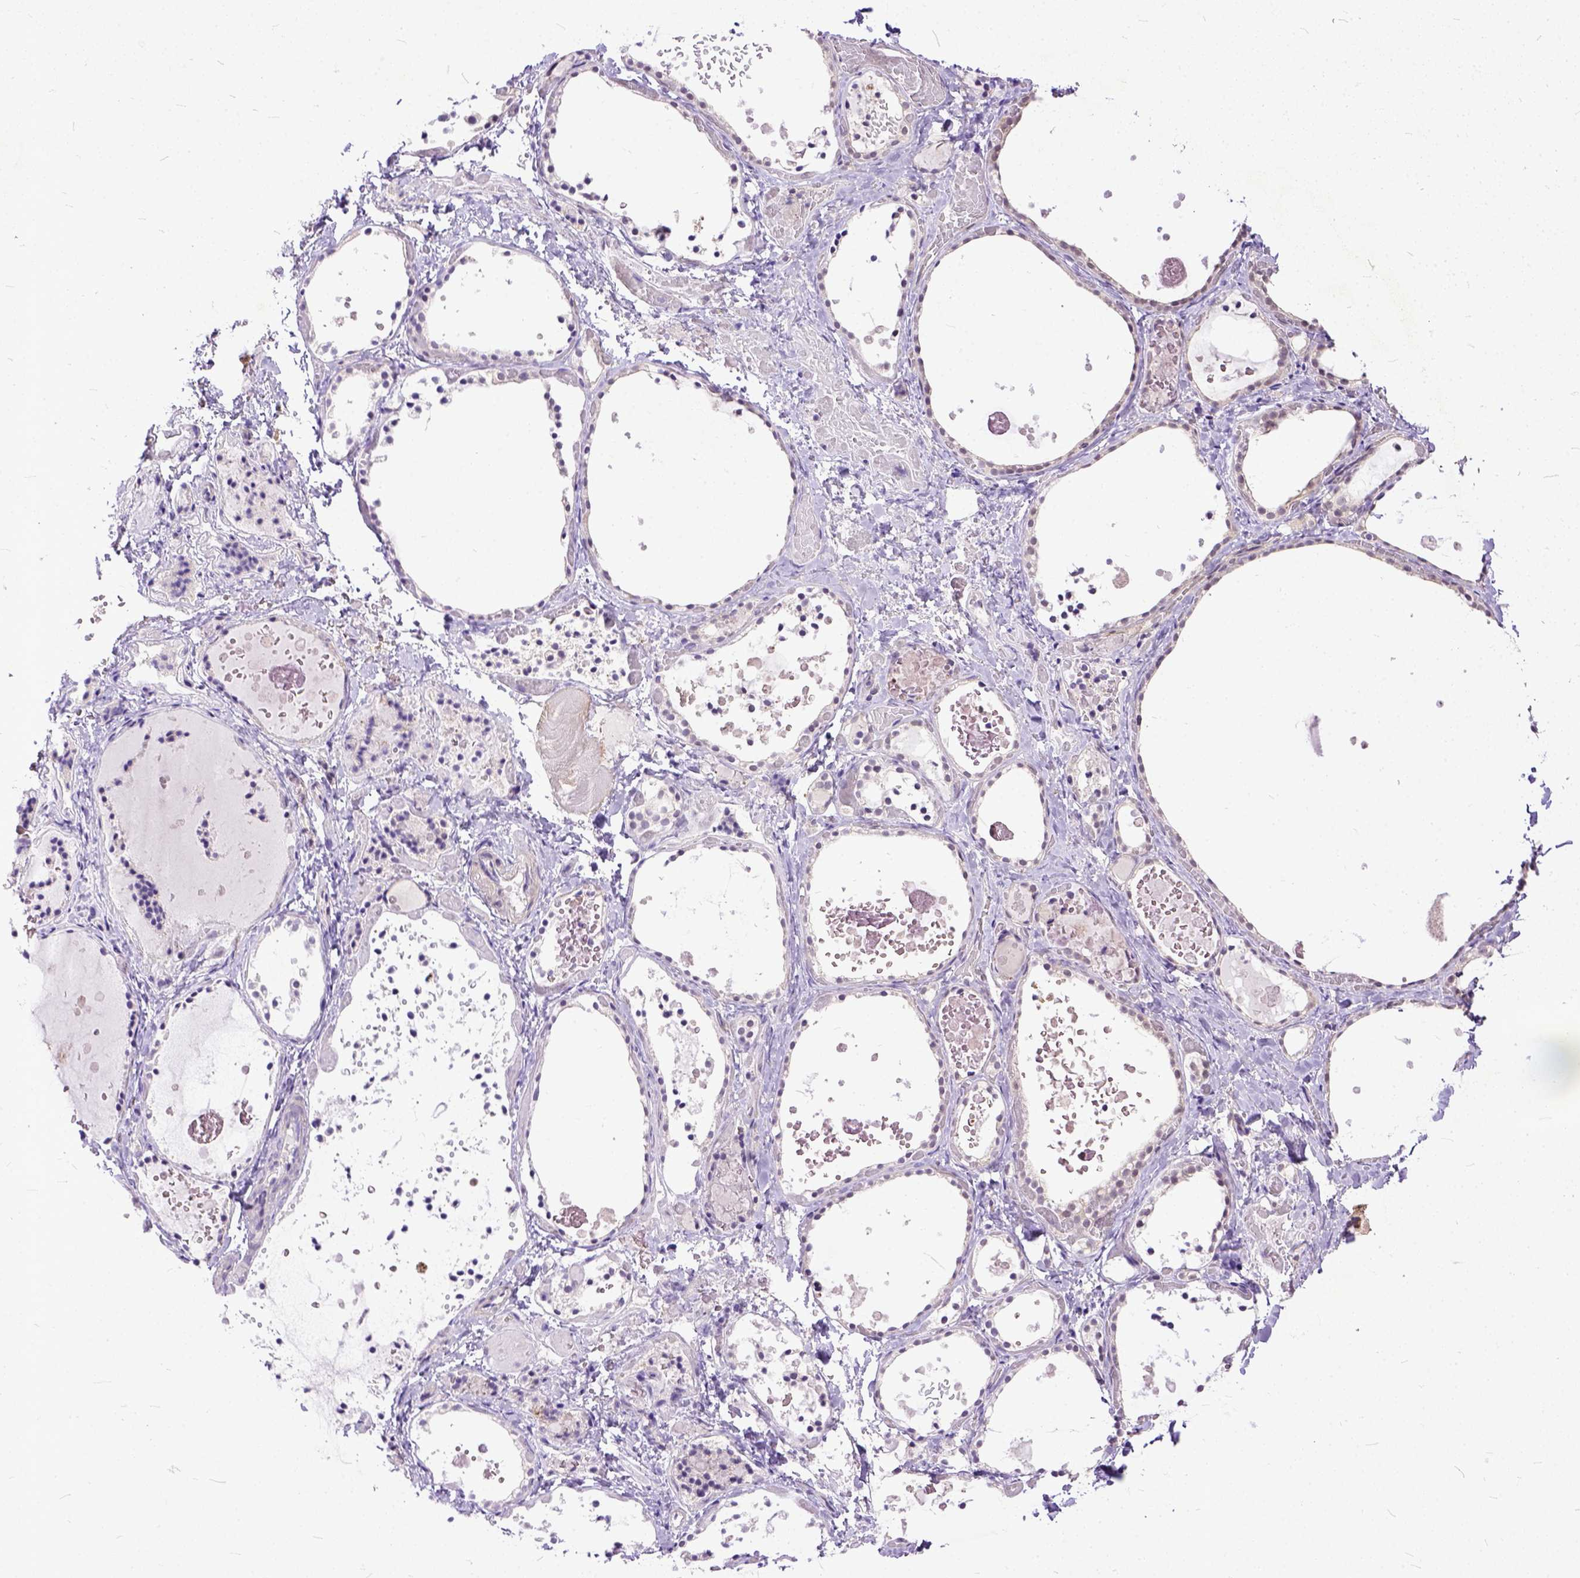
{"staining": {"intensity": "negative", "quantity": "none", "location": "none"}, "tissue": "thyroid gland", "cell_type": "Glandular cells", "image_type": "normal", "snomed": [{"axis": "morphology", "description": "Normal tissue, NOS"}, {"axis": "topography", "description": "Thyroid gland"}], "caption": "DAB (3,3'-diaminobenzidine) immunohistochemical staining of benign thyroid gland shows no significant expression in glandular cells.", "gene": "TCEAL7", "patient": {"sex": "female", "age": 56}}